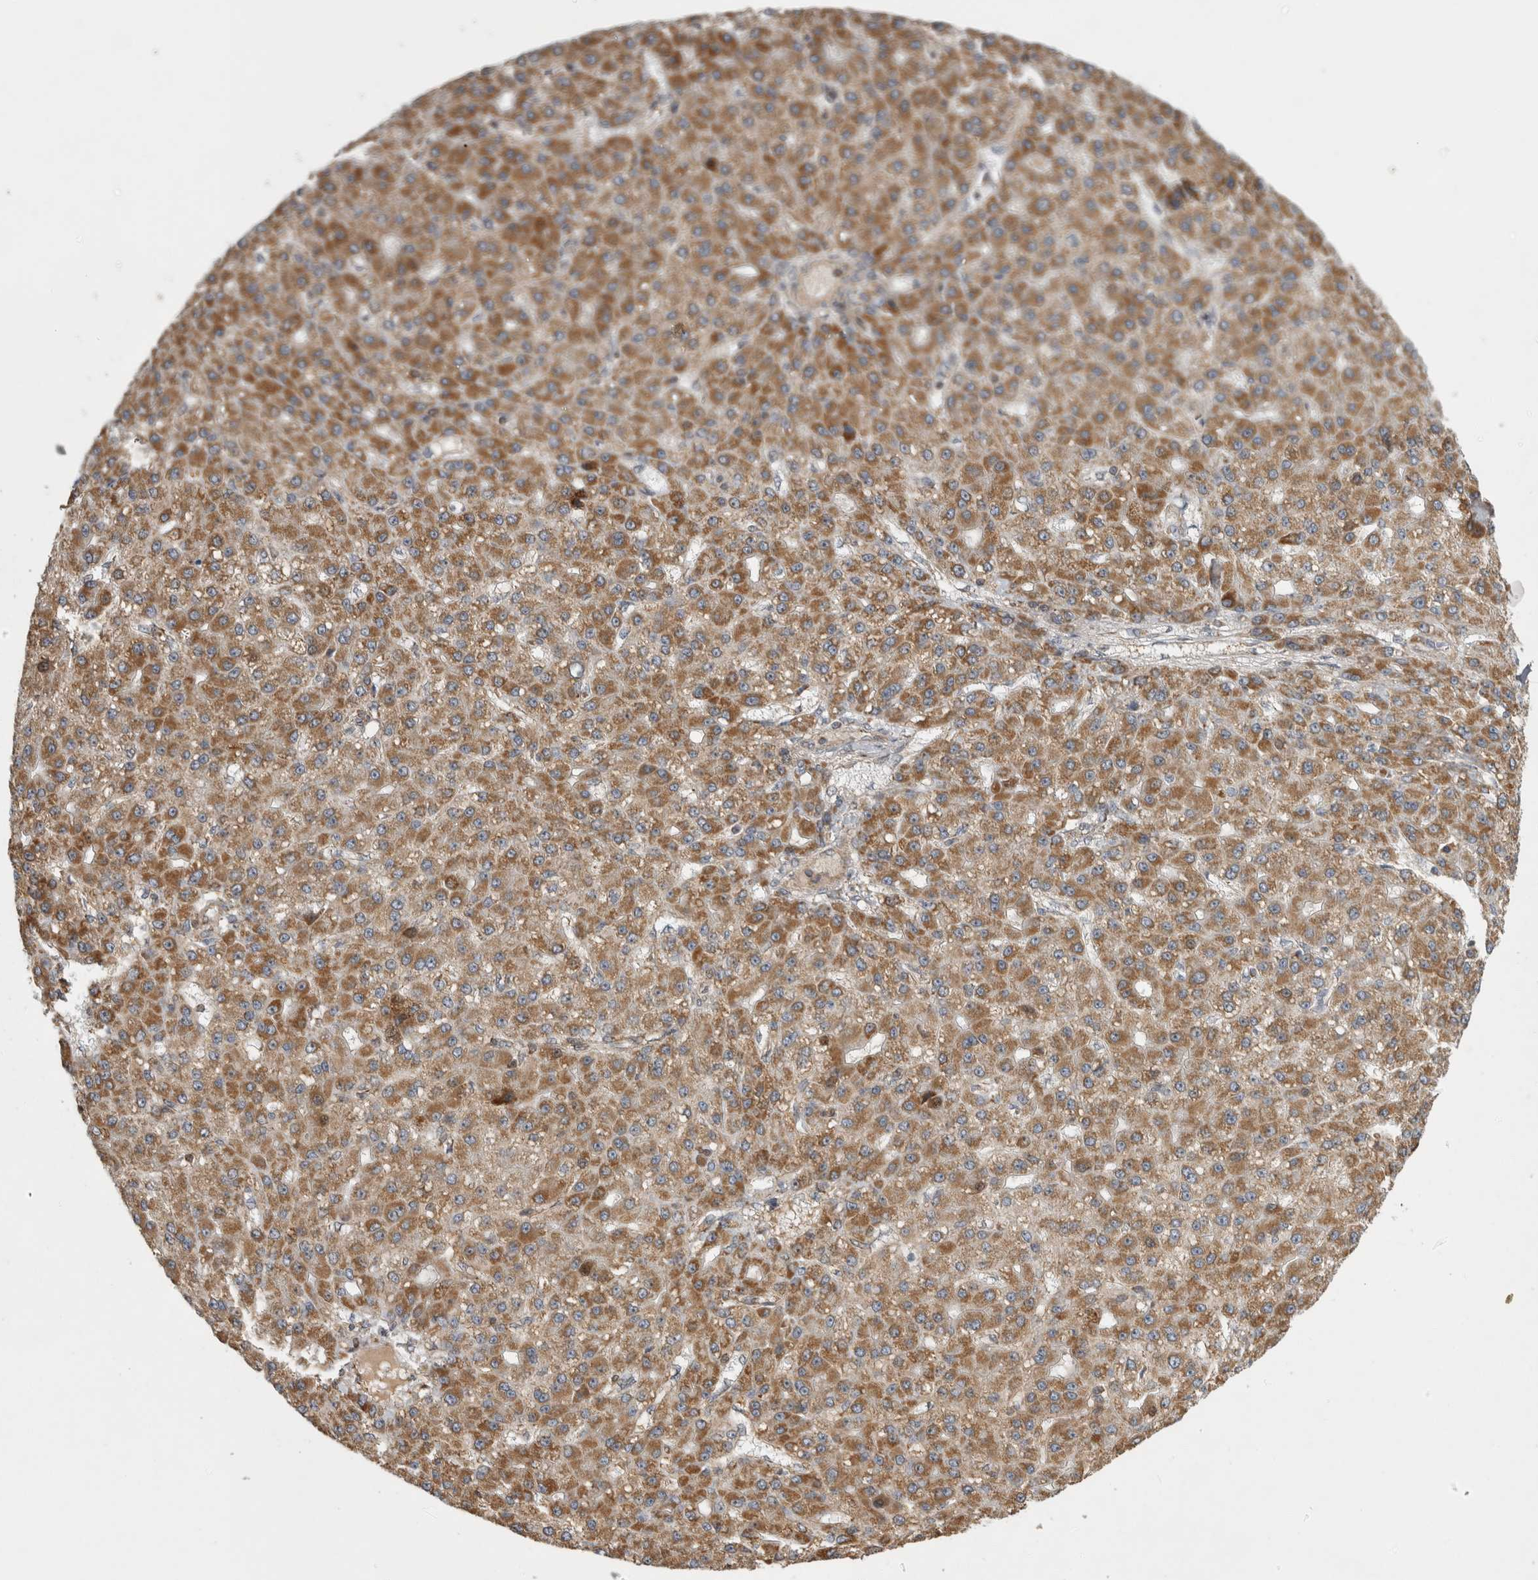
{"staining": {"intensity": "moderate", "quantity": ">75%", "location": "cytoplasmic/membranous"}, "tissue": "liver cancer", "cell_type": "Tumor cells", "image_type": "cancer", "snomed": [{"axis": "morphology", "description": "Carcinoma, Hepatocellular, NOS"}, {"axis": "topography", "description": "Liver"}], "caption": "This is an image of immunohistochemistry (IHC) staining of liver hepatocellular carcinoma, which shows moderate expression in the cytoplasmic/membranous of tumor cells.", "gene": "KCNIP1", "patient": {"sex": "male", "age": 67}}